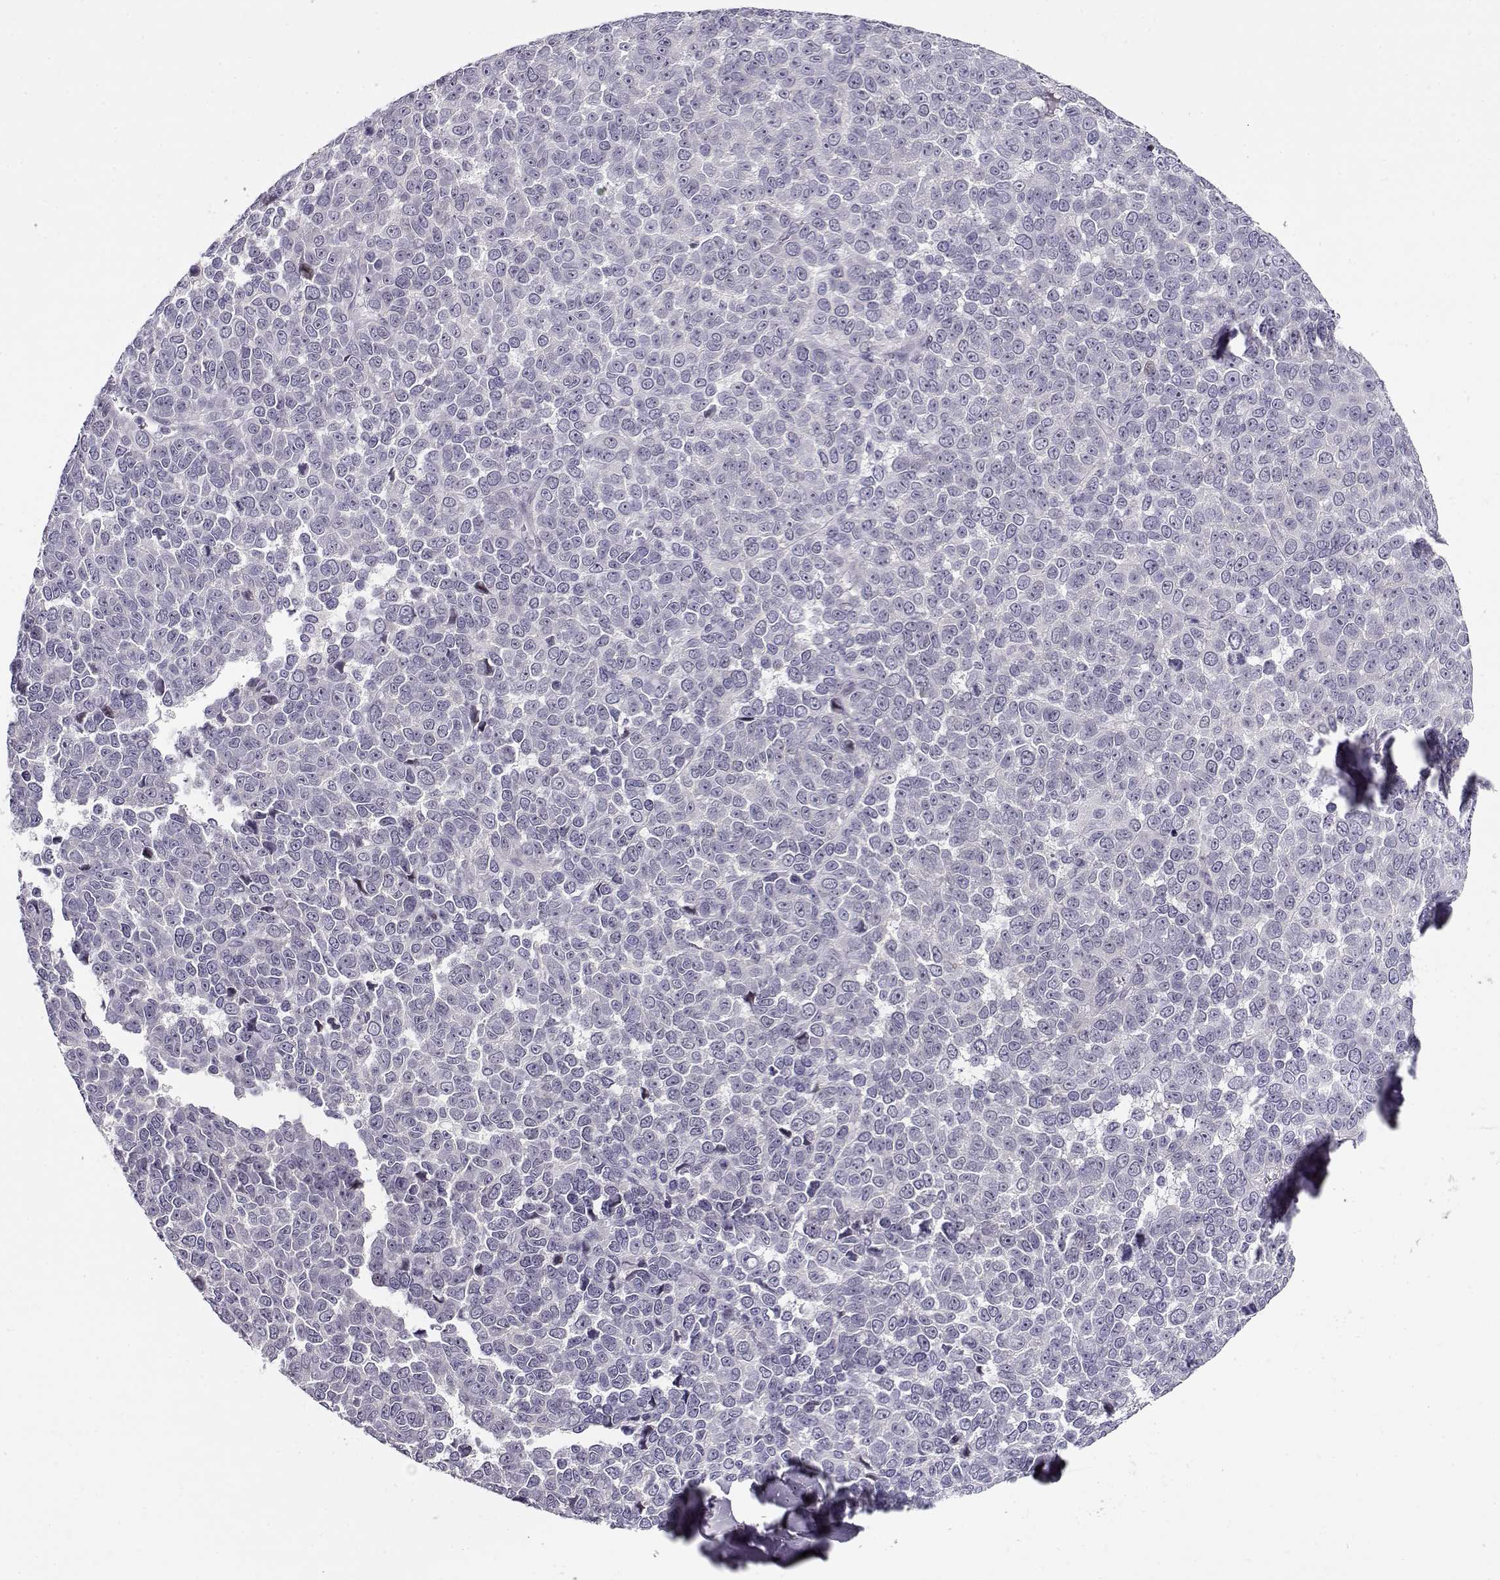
{"staining": {"intensity": "negative", "quantity": "none", "location": "none"}, "tissue": "melanoma", "cell_type": "Tumor cells", "image_type": "cancer", "snomed": [{"axis": "morphology", "description": "Malignant melanoma, NOS"}, {"axis": "topography", "description": "Skin"}], "caption": "DAB immunohistochemical staining of human melanoma reveals no significant positivity in tumor cells.", "gene": "CRX", "patient": {"sex": "female", "age": 95}}